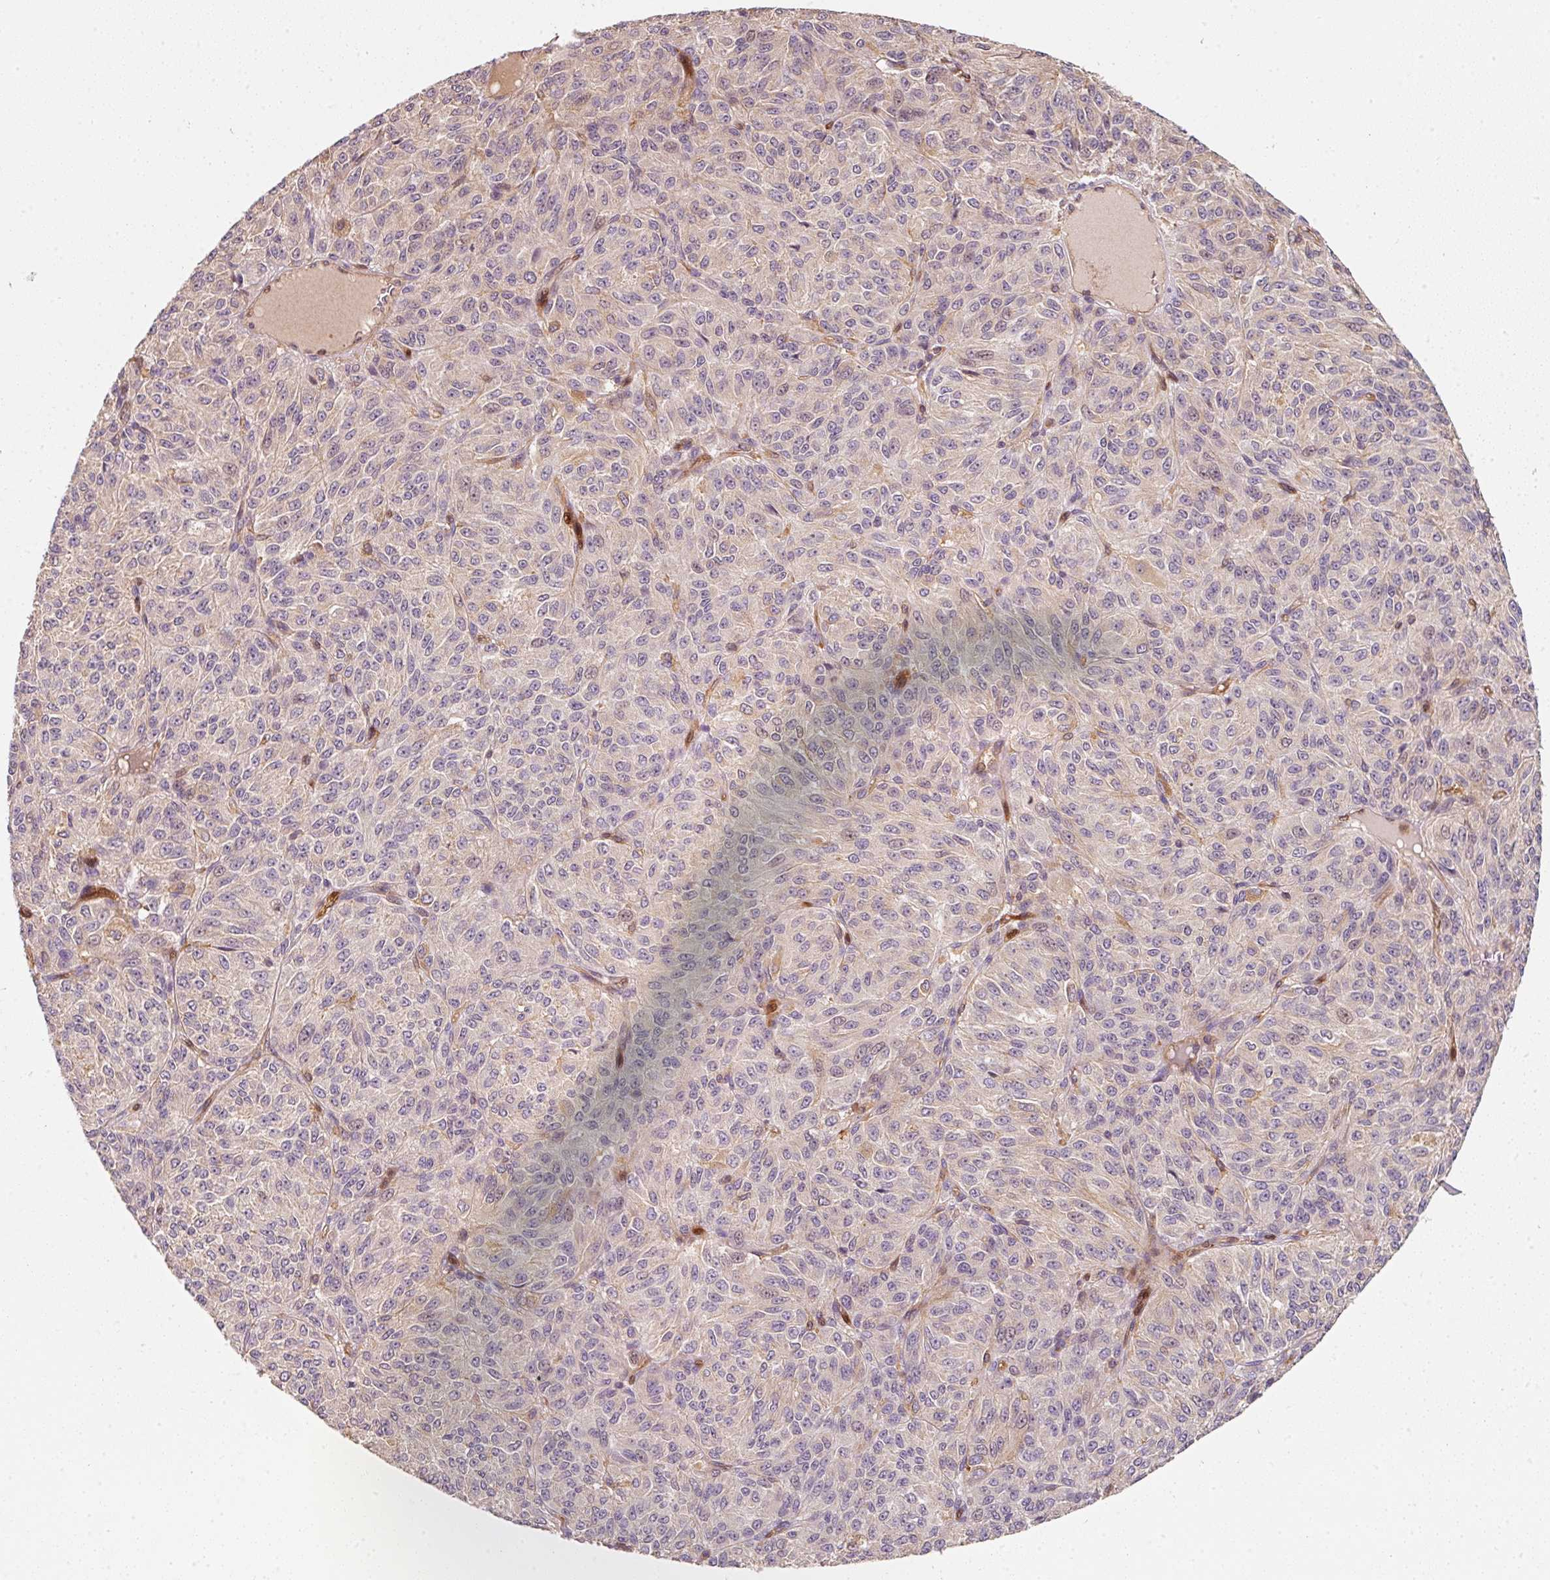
{"staining": {"intensity": "negative", "quantity": "none", "location": "none"}, "tissue": "melanoma", "cell_type": "Tumor cells", "image_type": "cancer", "snomed": [{"axis": "morphology", "description": "Malignant melanoma, Metastatic site"}, {"axis": "topography", "description": "Brain"}], "caption": "Immunohistochemistry of malignant melanoma (metastatic site) reveals no staining in tumor cells. The staining was performed using DAB to visualize the protein expression in brown, while the nuclei were stained in blue with hematoxylin (Magnification: 20x).", "gene": "IQGAP2", "patient": {"sex": "female", "age": 56}}